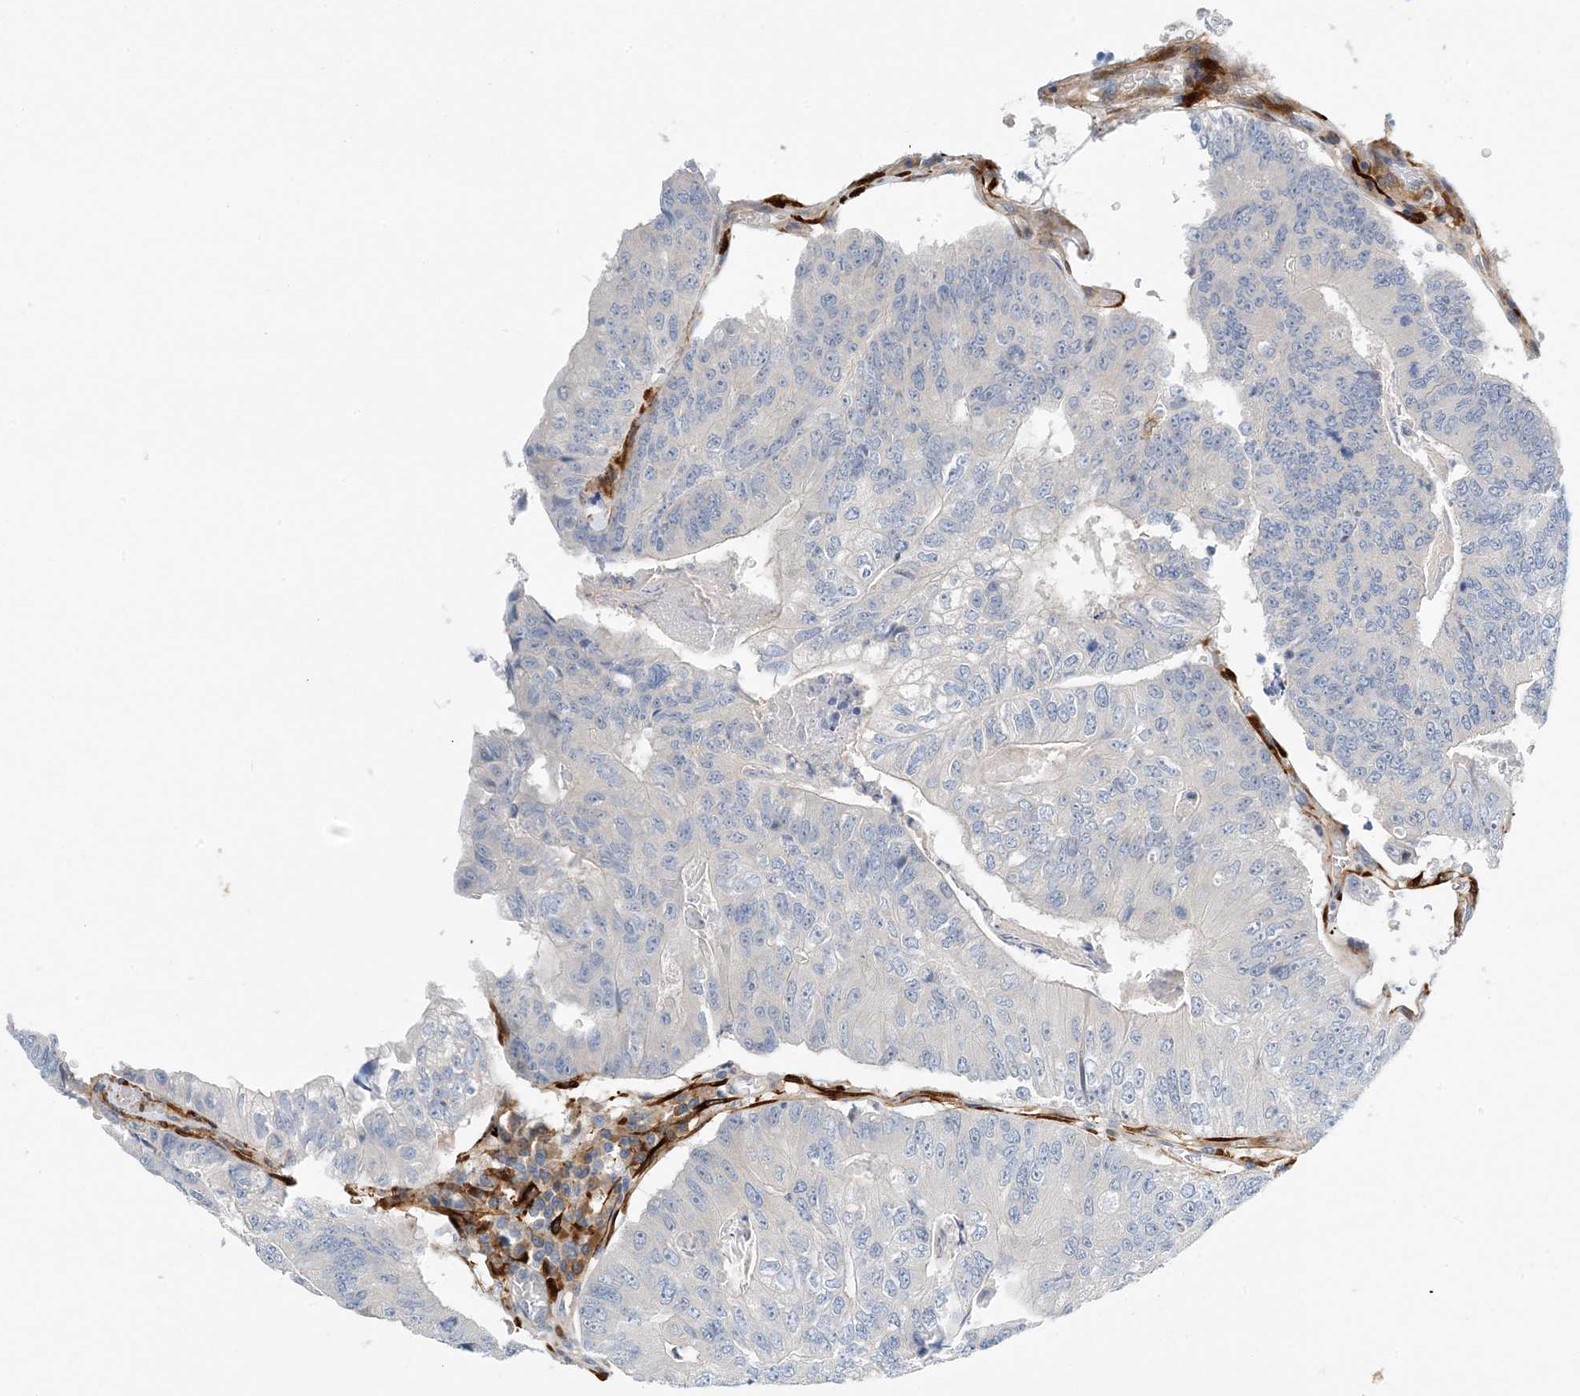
{"staining": {"intensity": "negative", "quantity": "none", "location": "none"}, "tissue": "colorectal cancer", "cell_type": "Tumor cells", "image_type": "cancer", "snomed": [{"axis": "morphology", "description": "Adenocarcinoma, NOS"}, {"axis": "topography", "description": "Colon"}], "caption": "Immunohistochemistry (IHC) image of neoplastic tissue: human adenocarcinoma (colorectal) stained with DAB displays no significant protein staining in tumor cells.", "gene": "PCDHA2", "patient": {"sex": "female", "age": 67}}